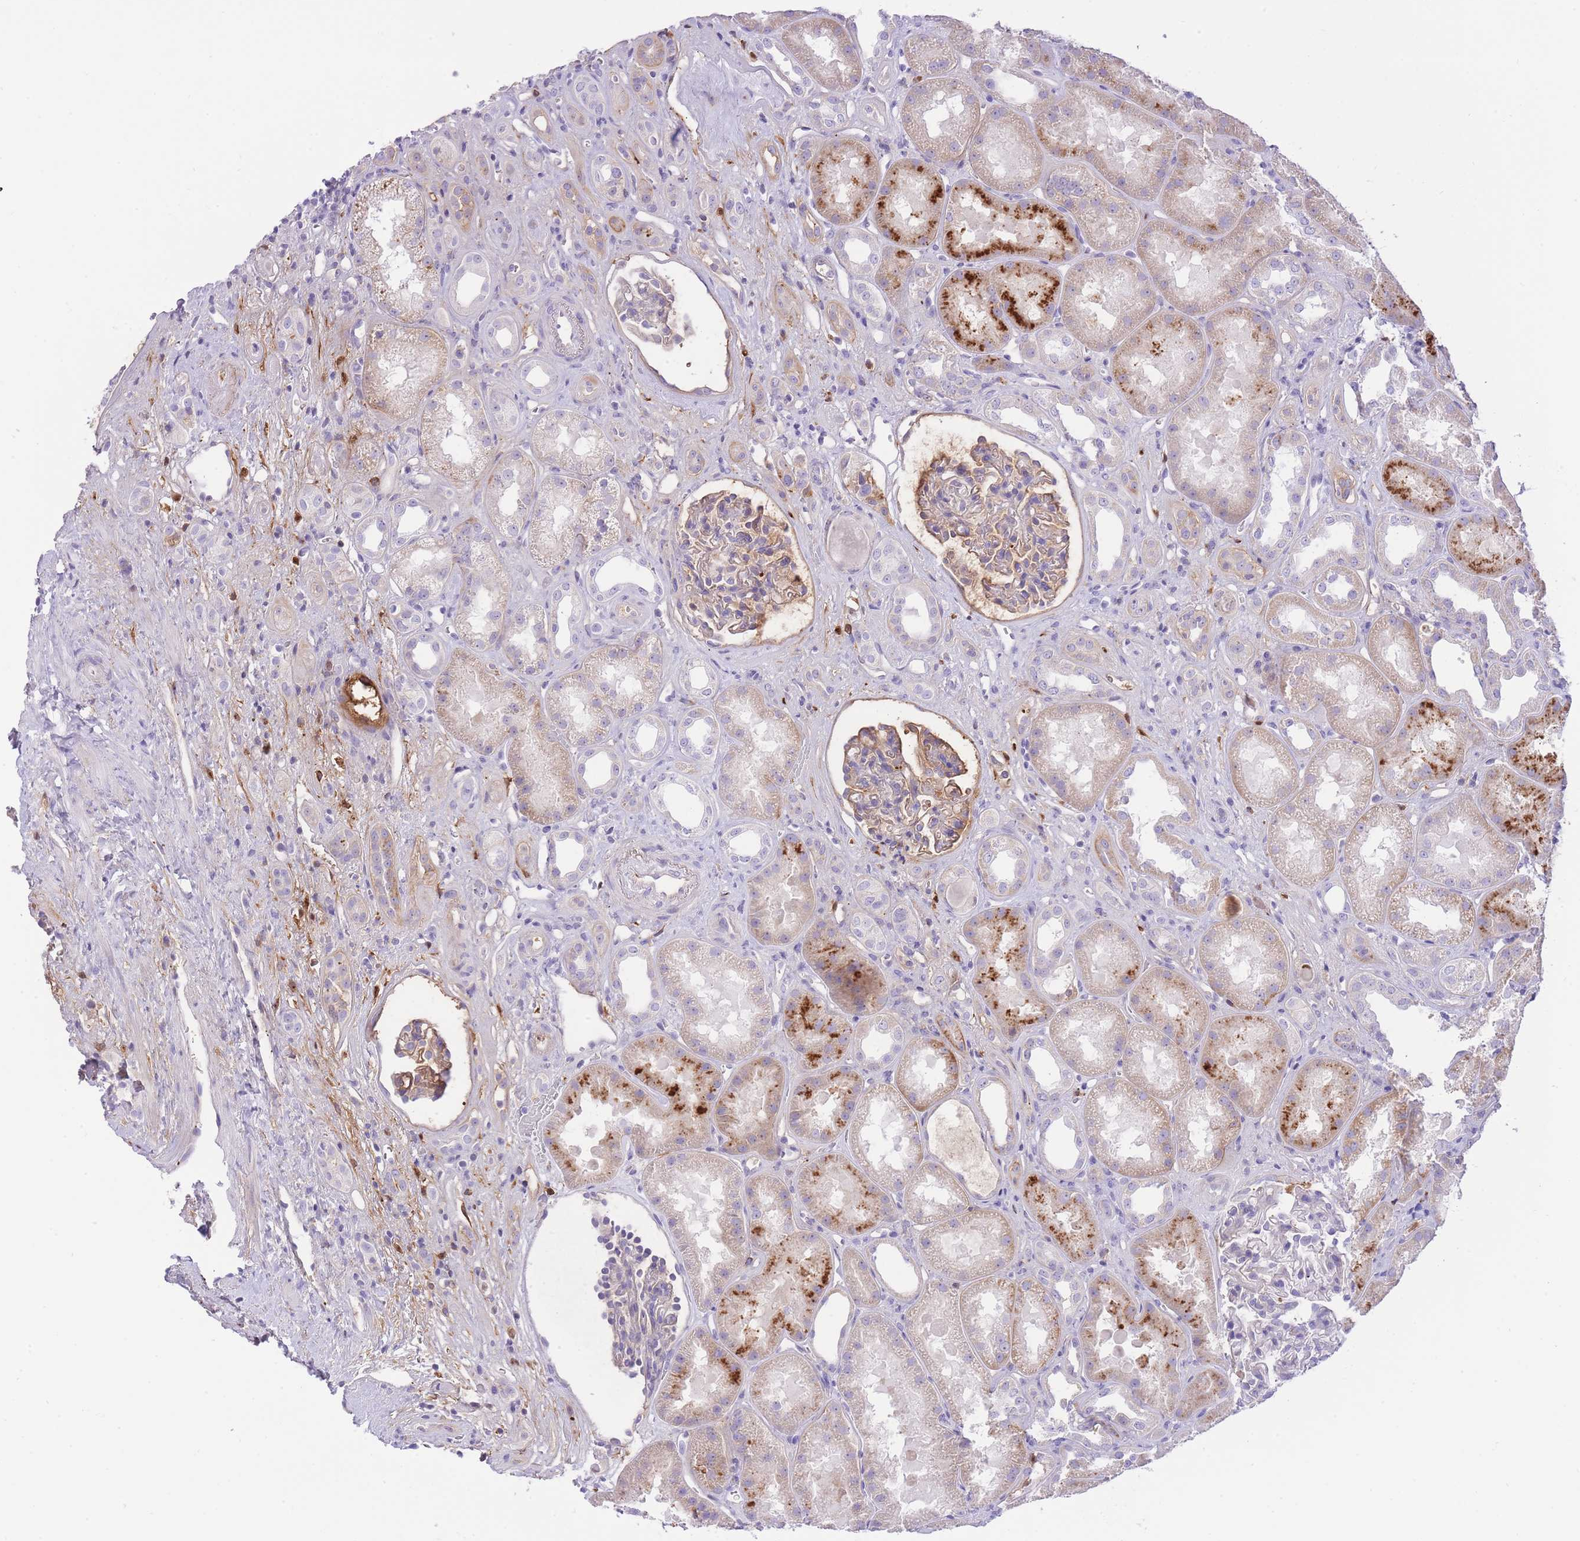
{"staining": {"intensity": "weak", "quantity": "25%-75%", "location": "cytoplasmic/membranous"}, "tissue": "kidney", "cell_type": "Cells in glomeruli", "image_type": "normal", "snomed": [{"axis": "morphology", "description": "Normal tissue, NOS"}, {"axis": "topography", "description": "Kidney"}], "caption": "Kidney stained for a protein exhibits weak cytoplasmic/membranous positivity in cells in glomeruli. Using DAB (brown) and hematoxylin (blue) stains, captured at high magnification using brightfield microscopy.", "gene": "HRG", "patient": {"sex": "male", "age": 61}}